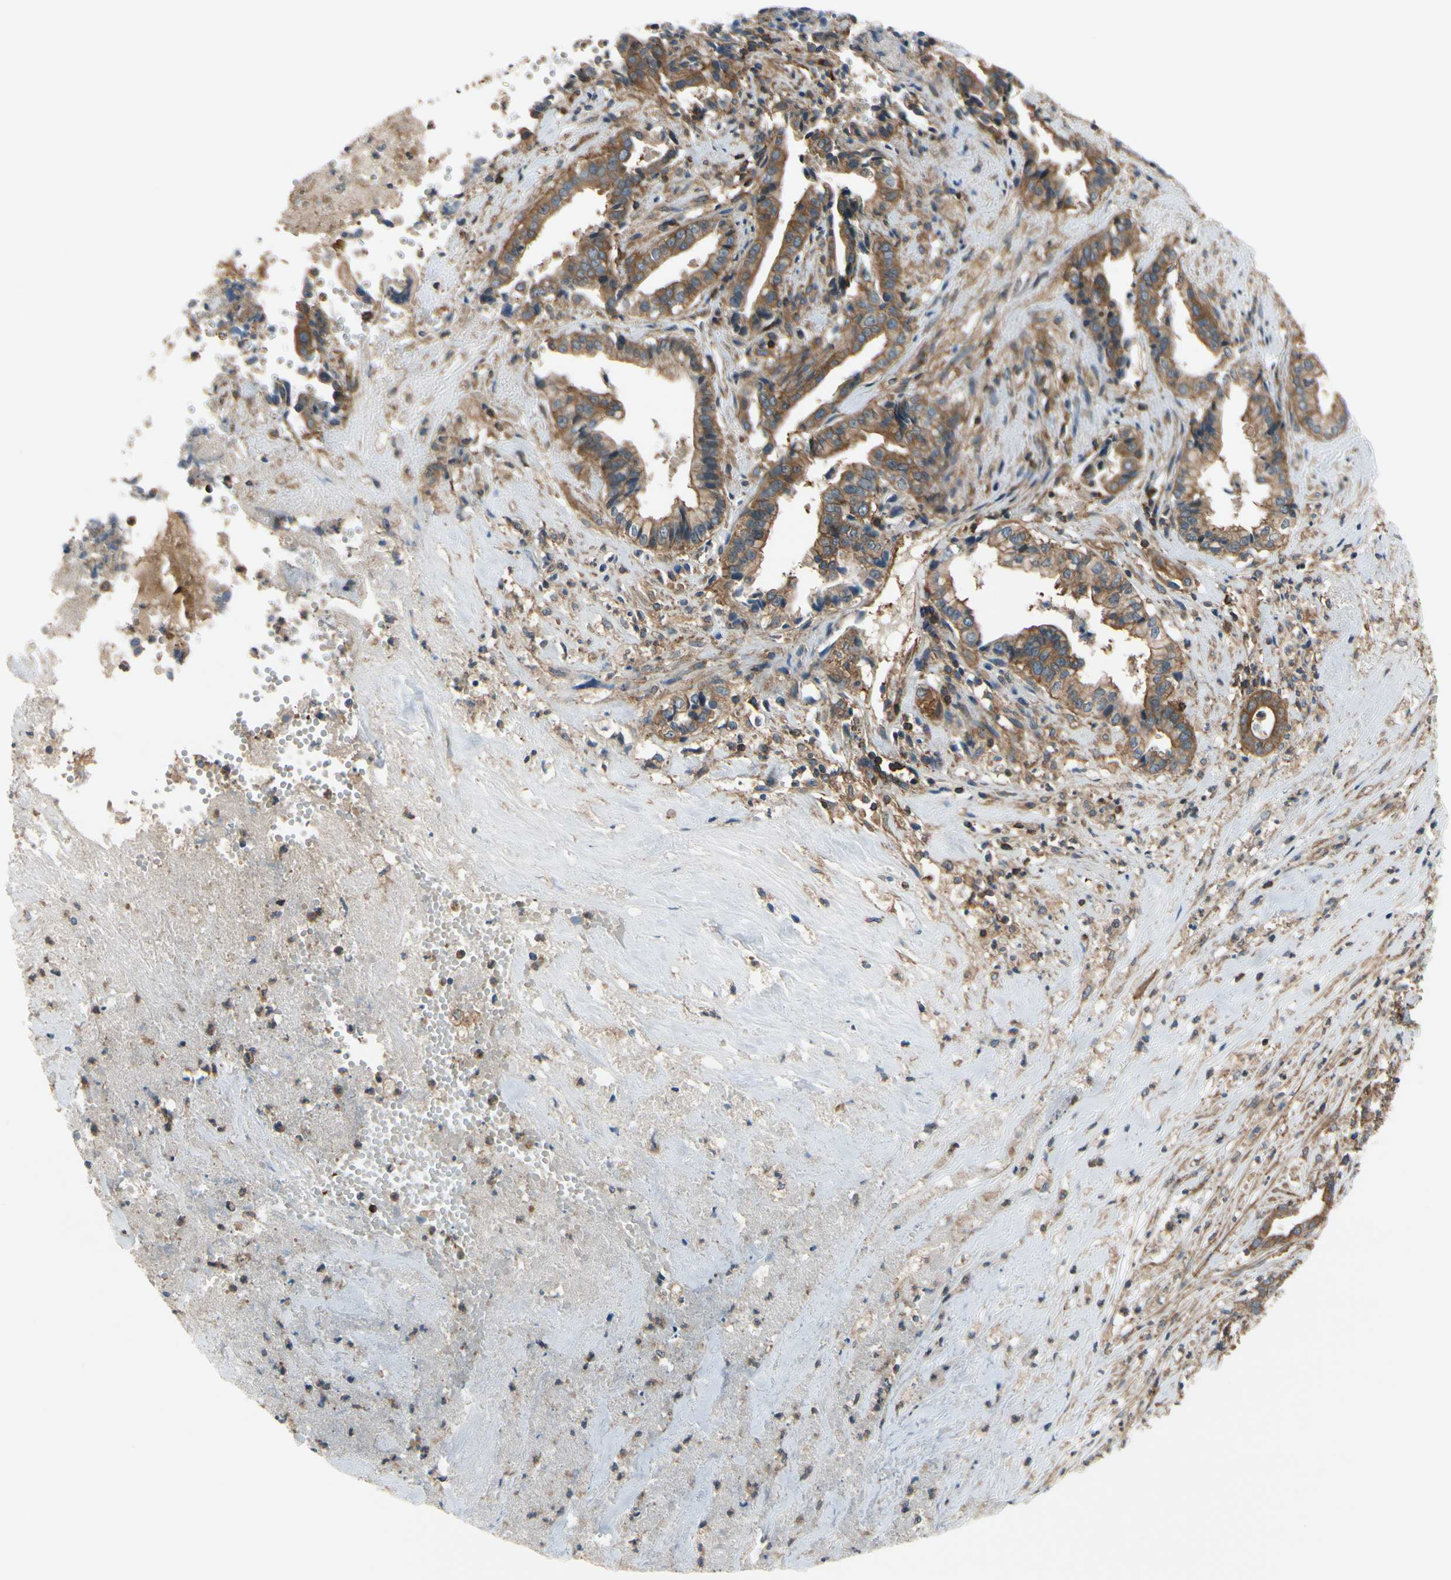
{"staining": {"intensity": "moderate", "quantity": "25%-75%", "location": "none"}, "tissue": "liver cancer", "cell_type": "Tumor cells", "image_type": "cancer", "snomed": [{"axis": "morphology", "description": "Cholangiocarcinoma"}, {"axis": "topography", "description": "Liver"}], "caption": "Protein staining of cholangiocarcinoma (liver) tissue displays moderate None staining in about 25%-75% of tumor cells.", "gene": "EPS15", "patient": {"sex": "female", "age": 61}}